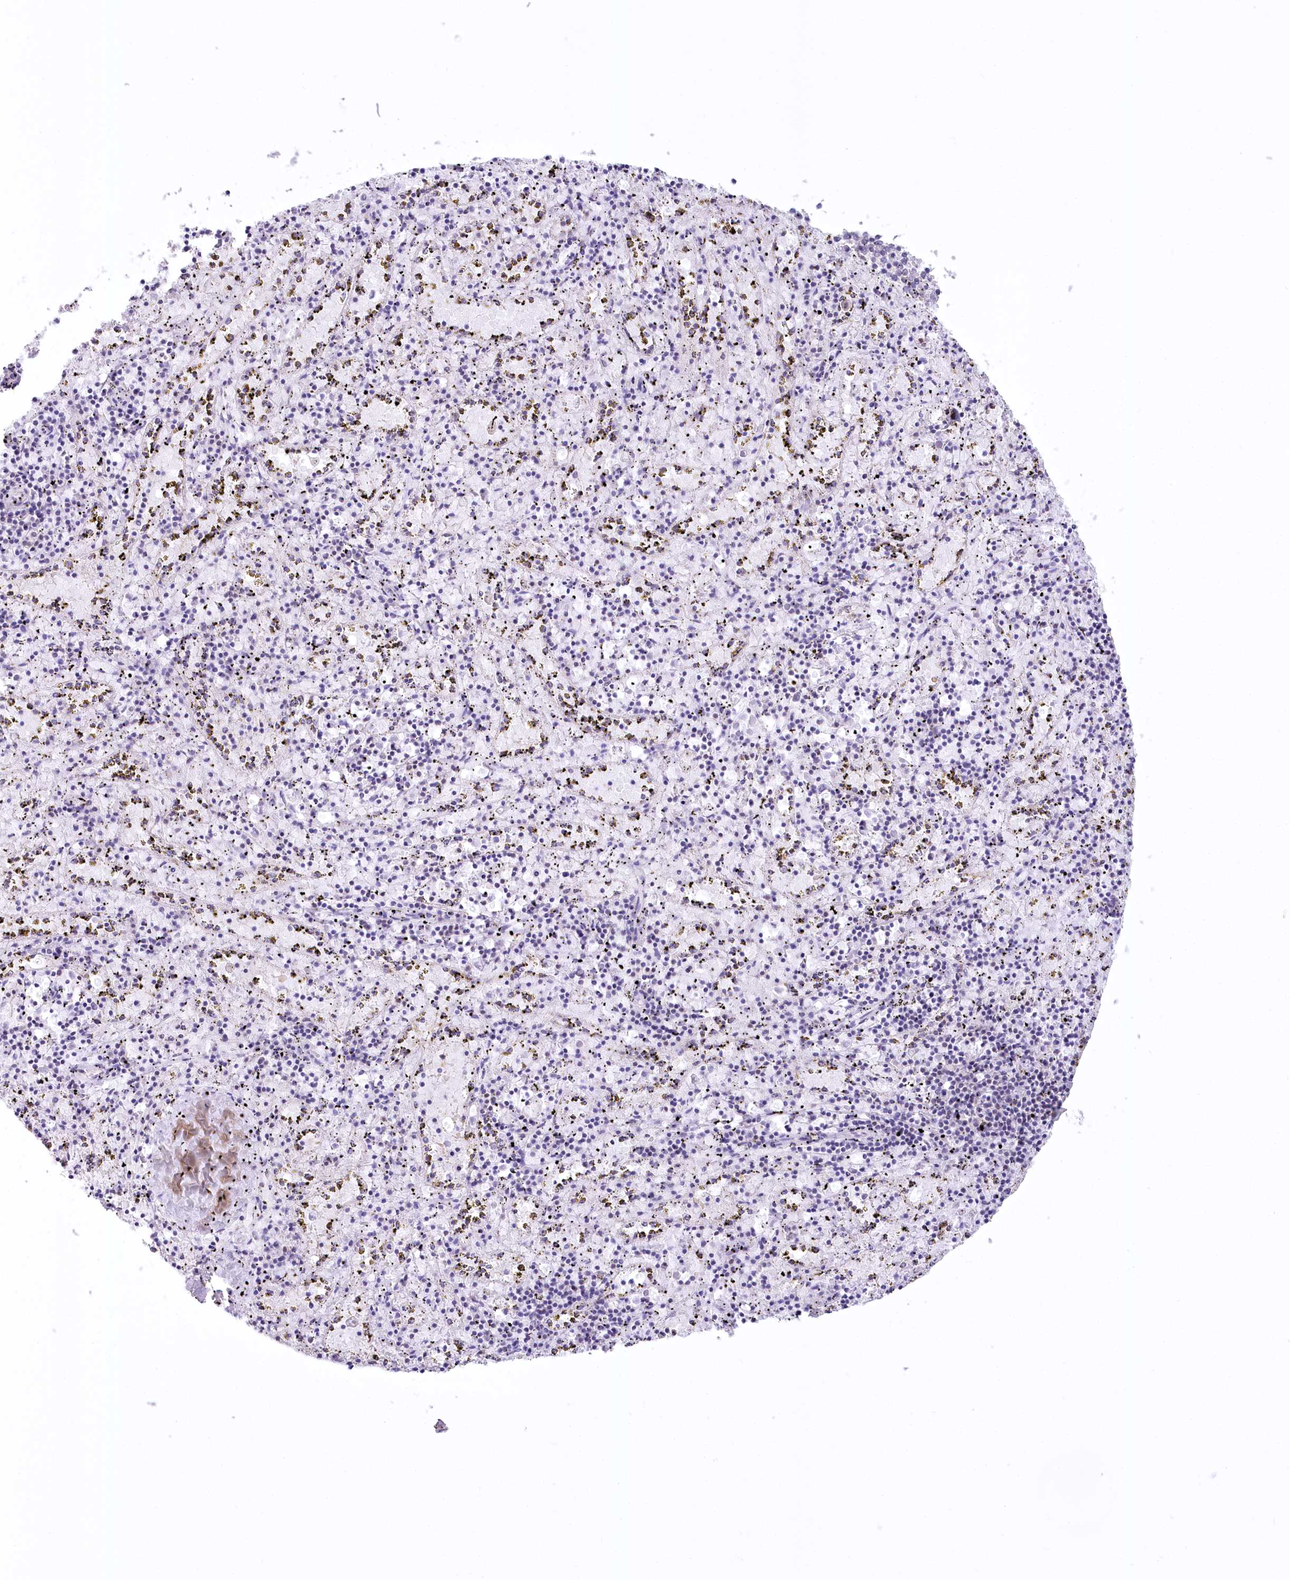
{"staining": {"intensity": "negative", "quantity": "none", "location": "none"}, "tissue": "spleen", "cell_type": "Cells in red pulp", "image_type": "normal", "snomed": [{"axis": "morphology", "description": "Normal tissue, NOS"}, {"axis": "topography", "description": "Spleen"}], "caption": "This micrograph is of benign spleen stained with IHC to label a protein in brown with the nuclei are counter-stained blue. There is no staining in cells in red pulp. (DAB IHC with hematoxylin counter stain).", "gene": "HNRNPA0", "patient": {"sex": "male", "age": 11}}